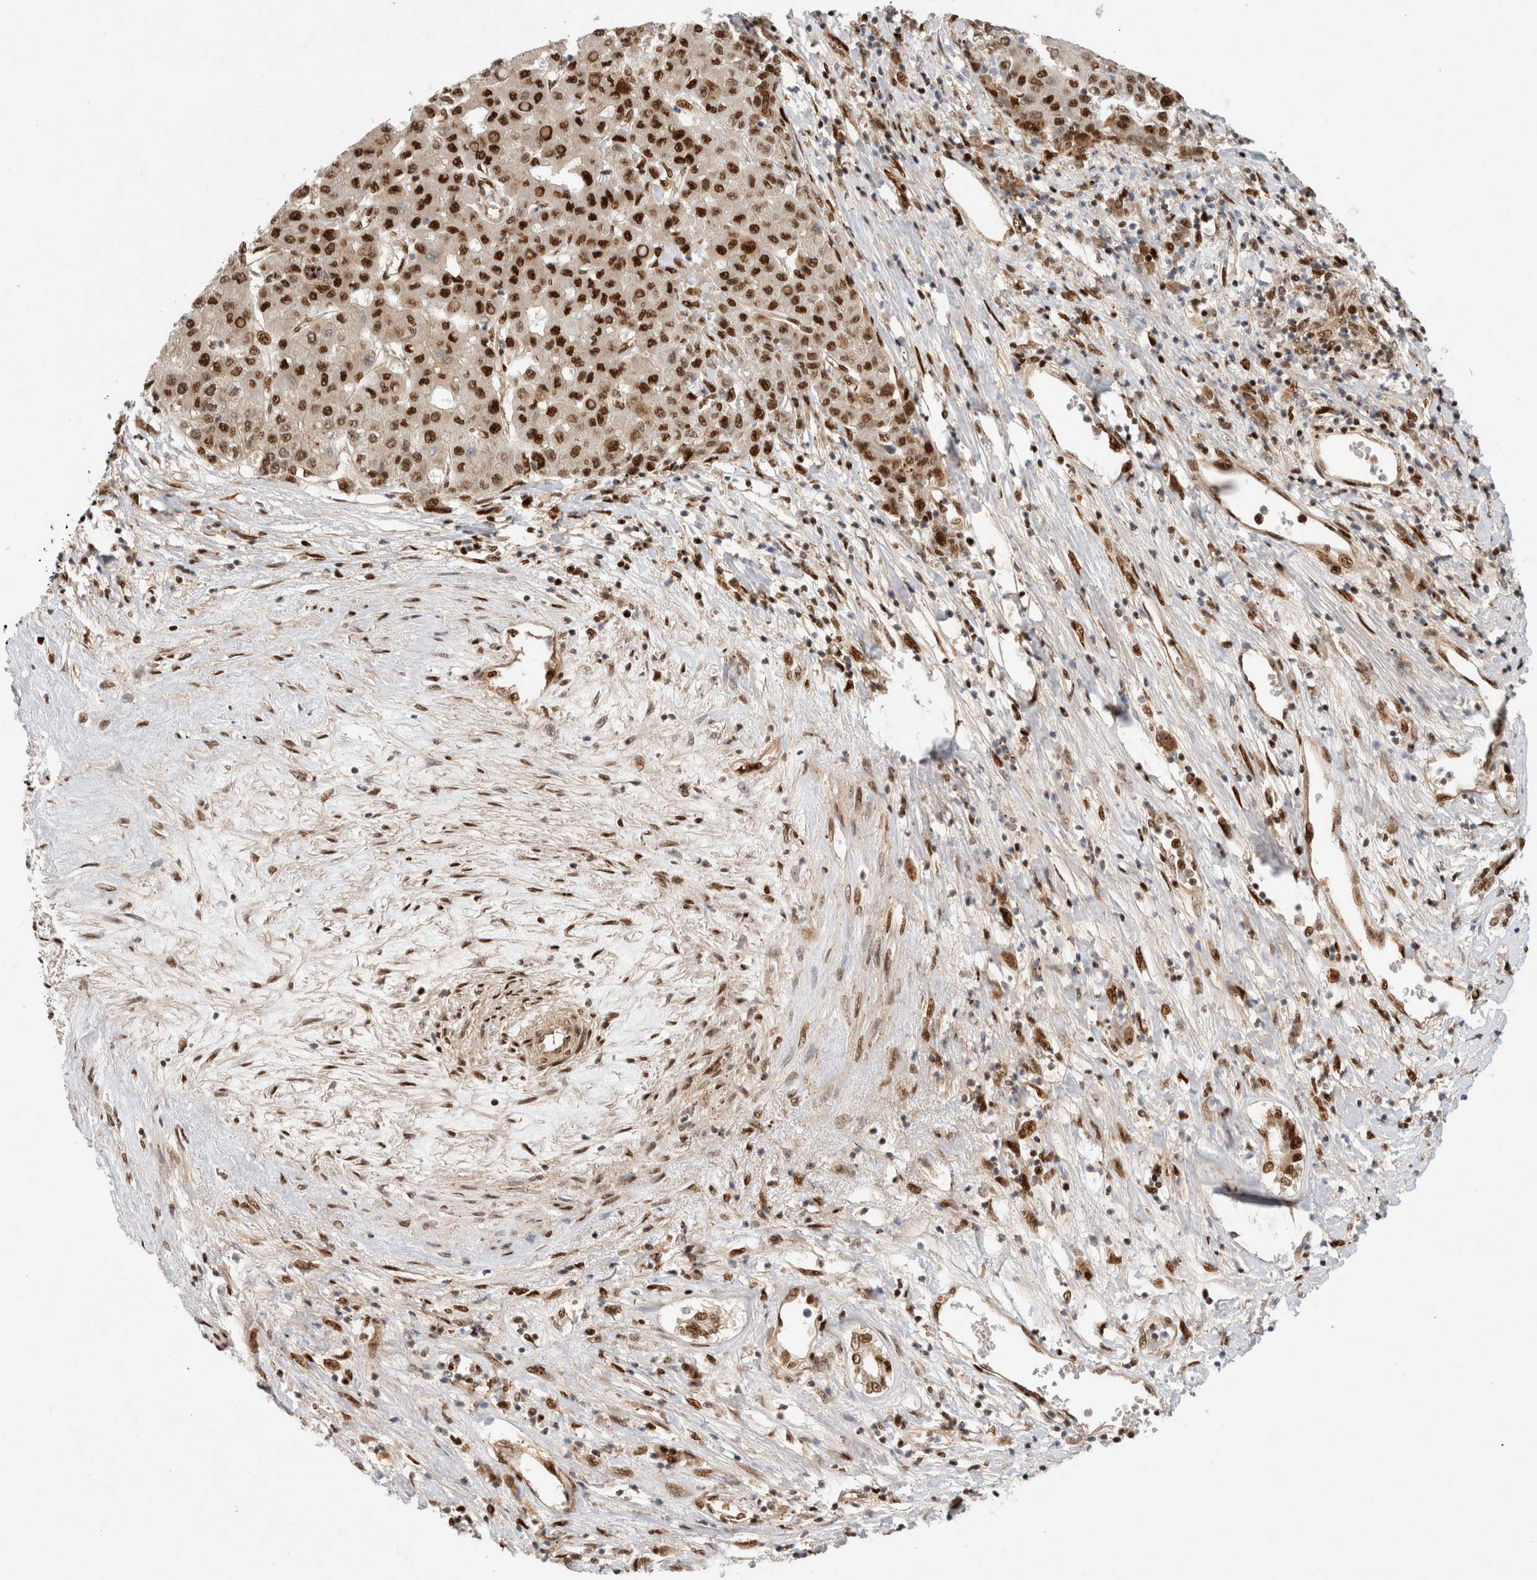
{"staining": {"intensity": "strong", "quantity": ">75%", "location": "nuclear"}, "tissue": "liver cancer", "cell_type": "Tumor cells", "image_type": "cancer", "snomed": [{"axis": "morphology", "description": "Carcinoma, Hepatocellular, NOS"}, {"axis": "topography", "description": "Liver"}], "caption": "DAB (3,3'-diaminobenzidine) immunohistochemical staining of human liver cancer (hepatocellular carcinoma) shows strong nuclear protein positivity in approximately >75% of tumor cells.", "gene": "TCF4", "patient": {"sex": "male", "age": 65}}